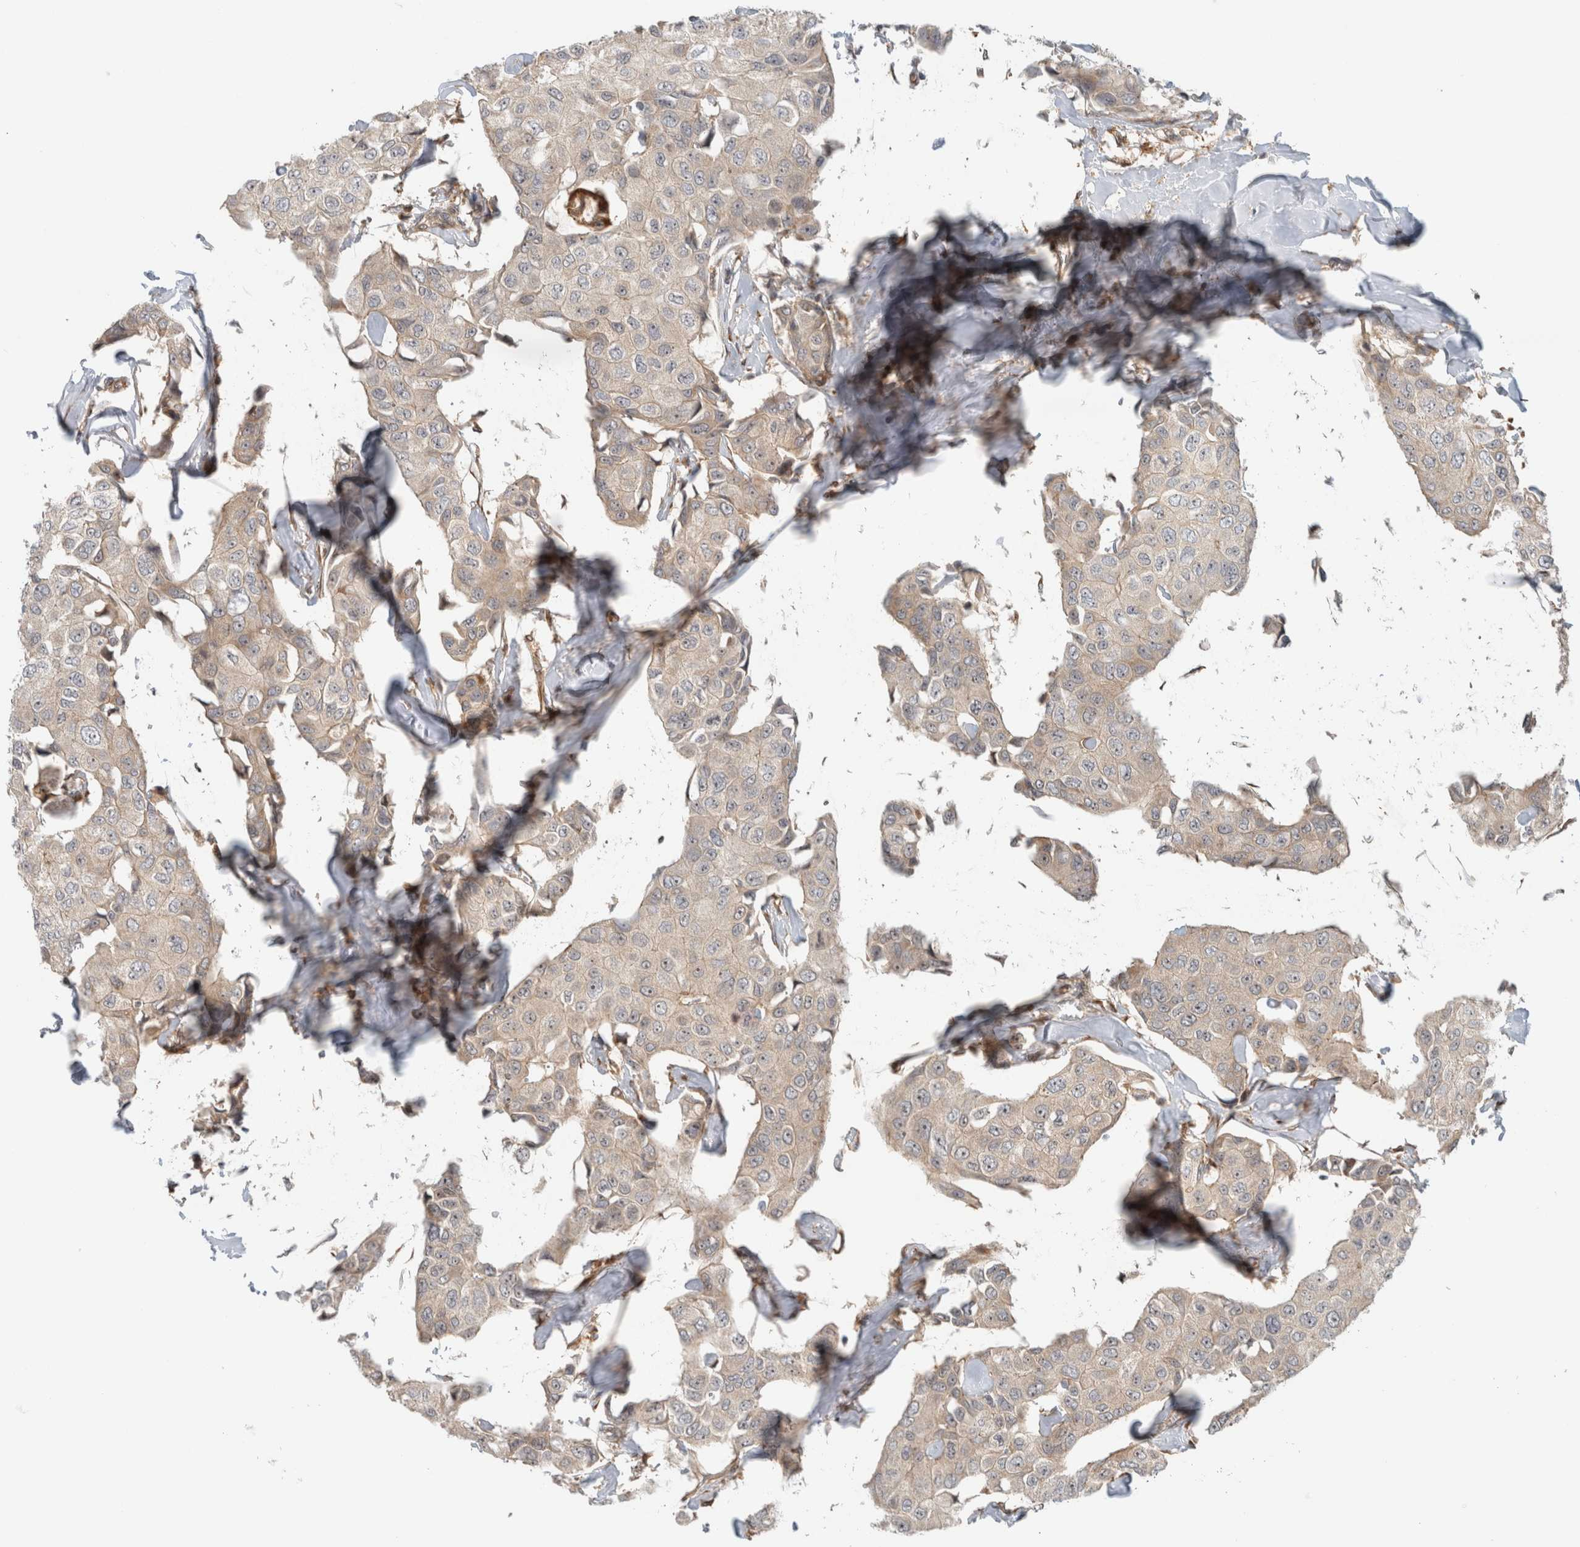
{"staining": {"intensity": "weak", "quantity": ">75%", "location": "cytoplasmic/membranous"}, "tissue": "breast cancer", "cell_type": "Tumor cells", "image_type": "cancer", "snomed": [{"axis": "morphology", "description": "Duct carcinoma"}, {"axis": "topography", "description": "Breast"}], "caption": "Immunohistochemical staining of breast cancer (intraductal carcinoma) shows weak cytoplasmic/membranous protein staining in about >75% of tumor cells. The protein is stained brown, and the nuclei are stained in blue (DAB (3,3'-diaminobenzidine) IHC with brightfield microscopy, high magnification).", "gene": "WASF2", "patient": {"sex": "female", "age": 80}}